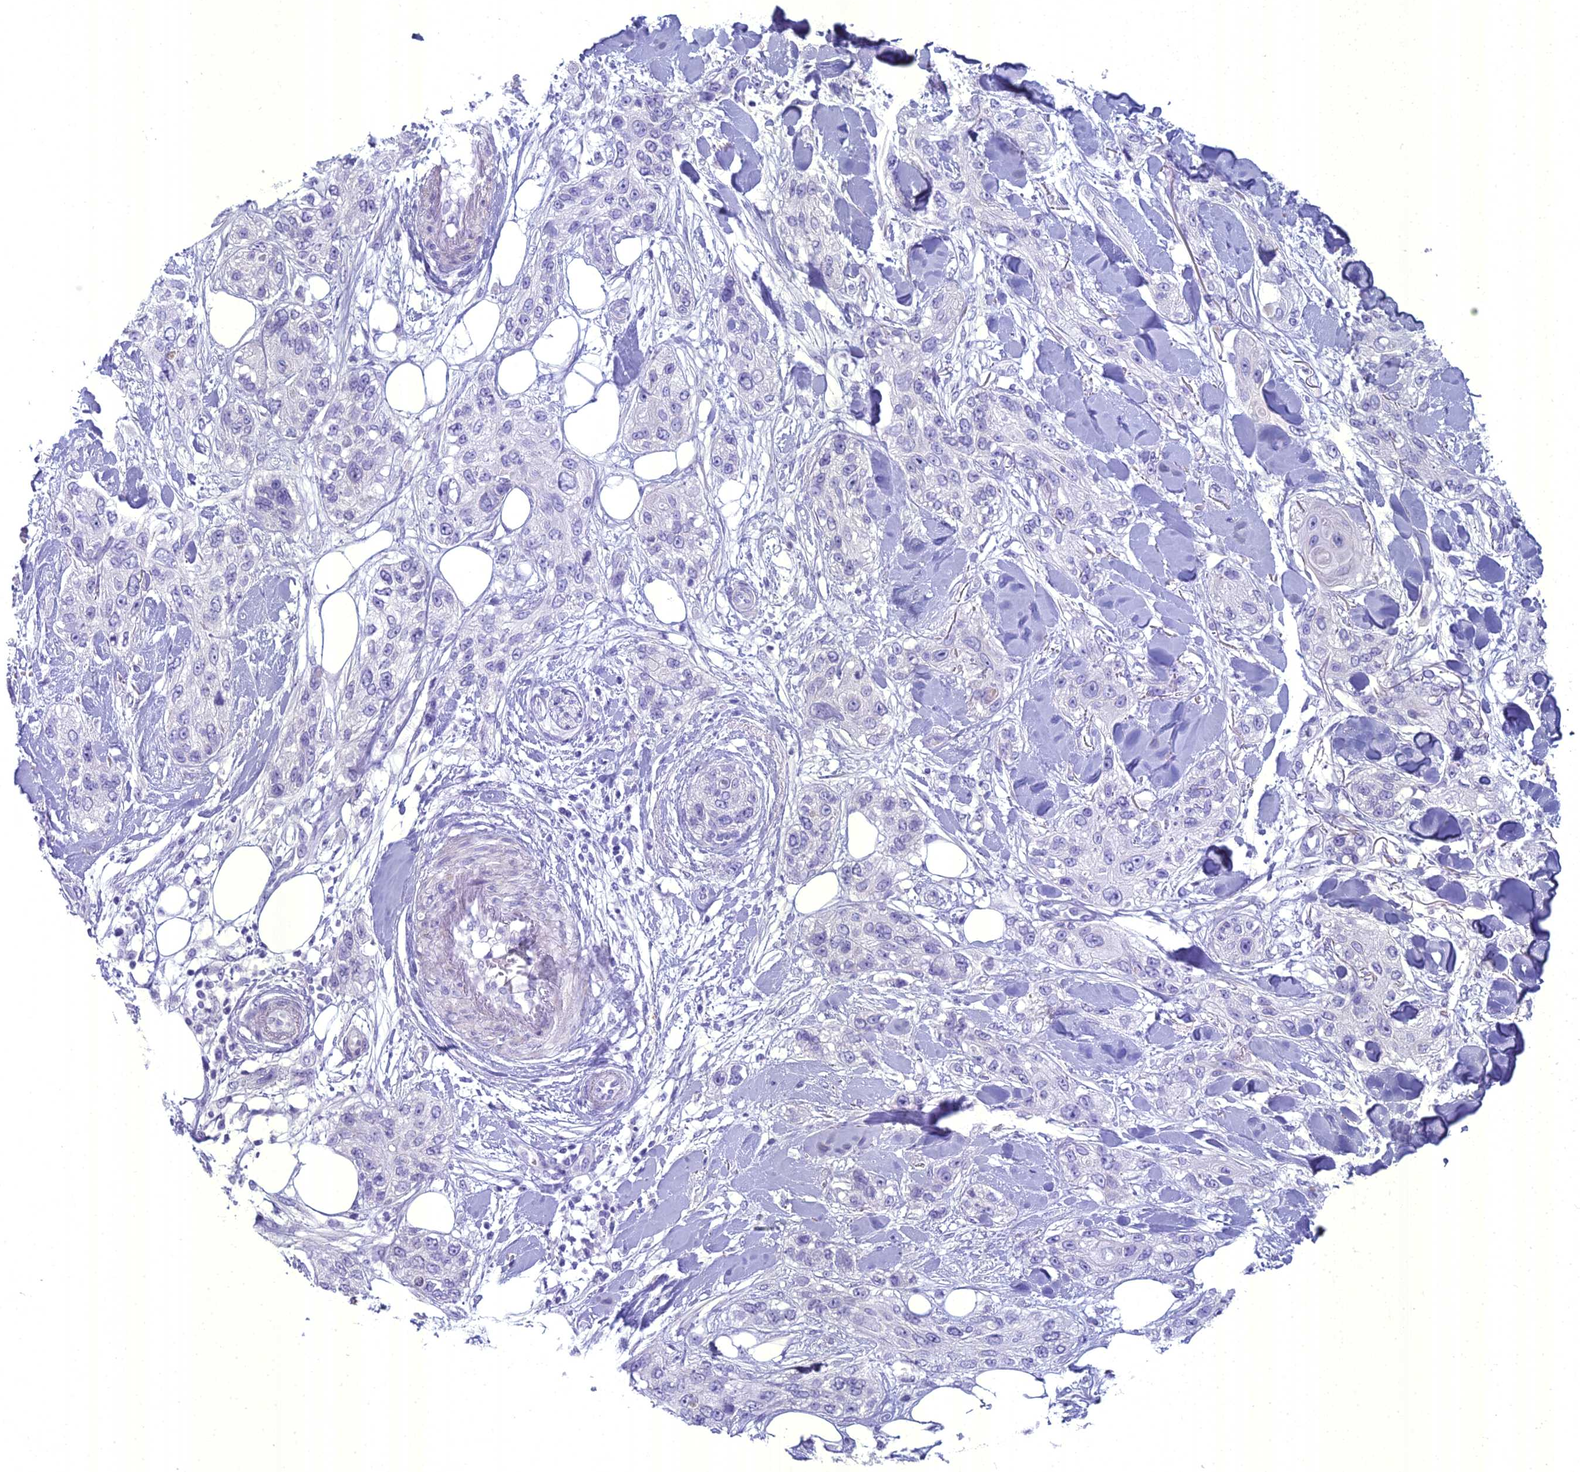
{"staining": {"intensity": "negative", "quantity": "none", "location": "none"}, "tissue": "skin cancer", "cell_type": "Tumor cells", "image_type": "cancer", "snomed": [{"axis": "morphology", "description": "Normal tissue, NOS"}, {"axis": "morphology", "description": "Squamous cell carcinoma, NOS"}, {"axis": "topography", "description": "Skin"}], "caption": "This is a image of immunohistochemistry staining of skin cancer (squamous cell carcinoma), which shows no staining in tumor cells. (DAB (3,3'-diaminobenzidine) IHC with hematoxylin counter stain).", "gene": "UNC80", "patient": {"sex": "male", "age": 72}}